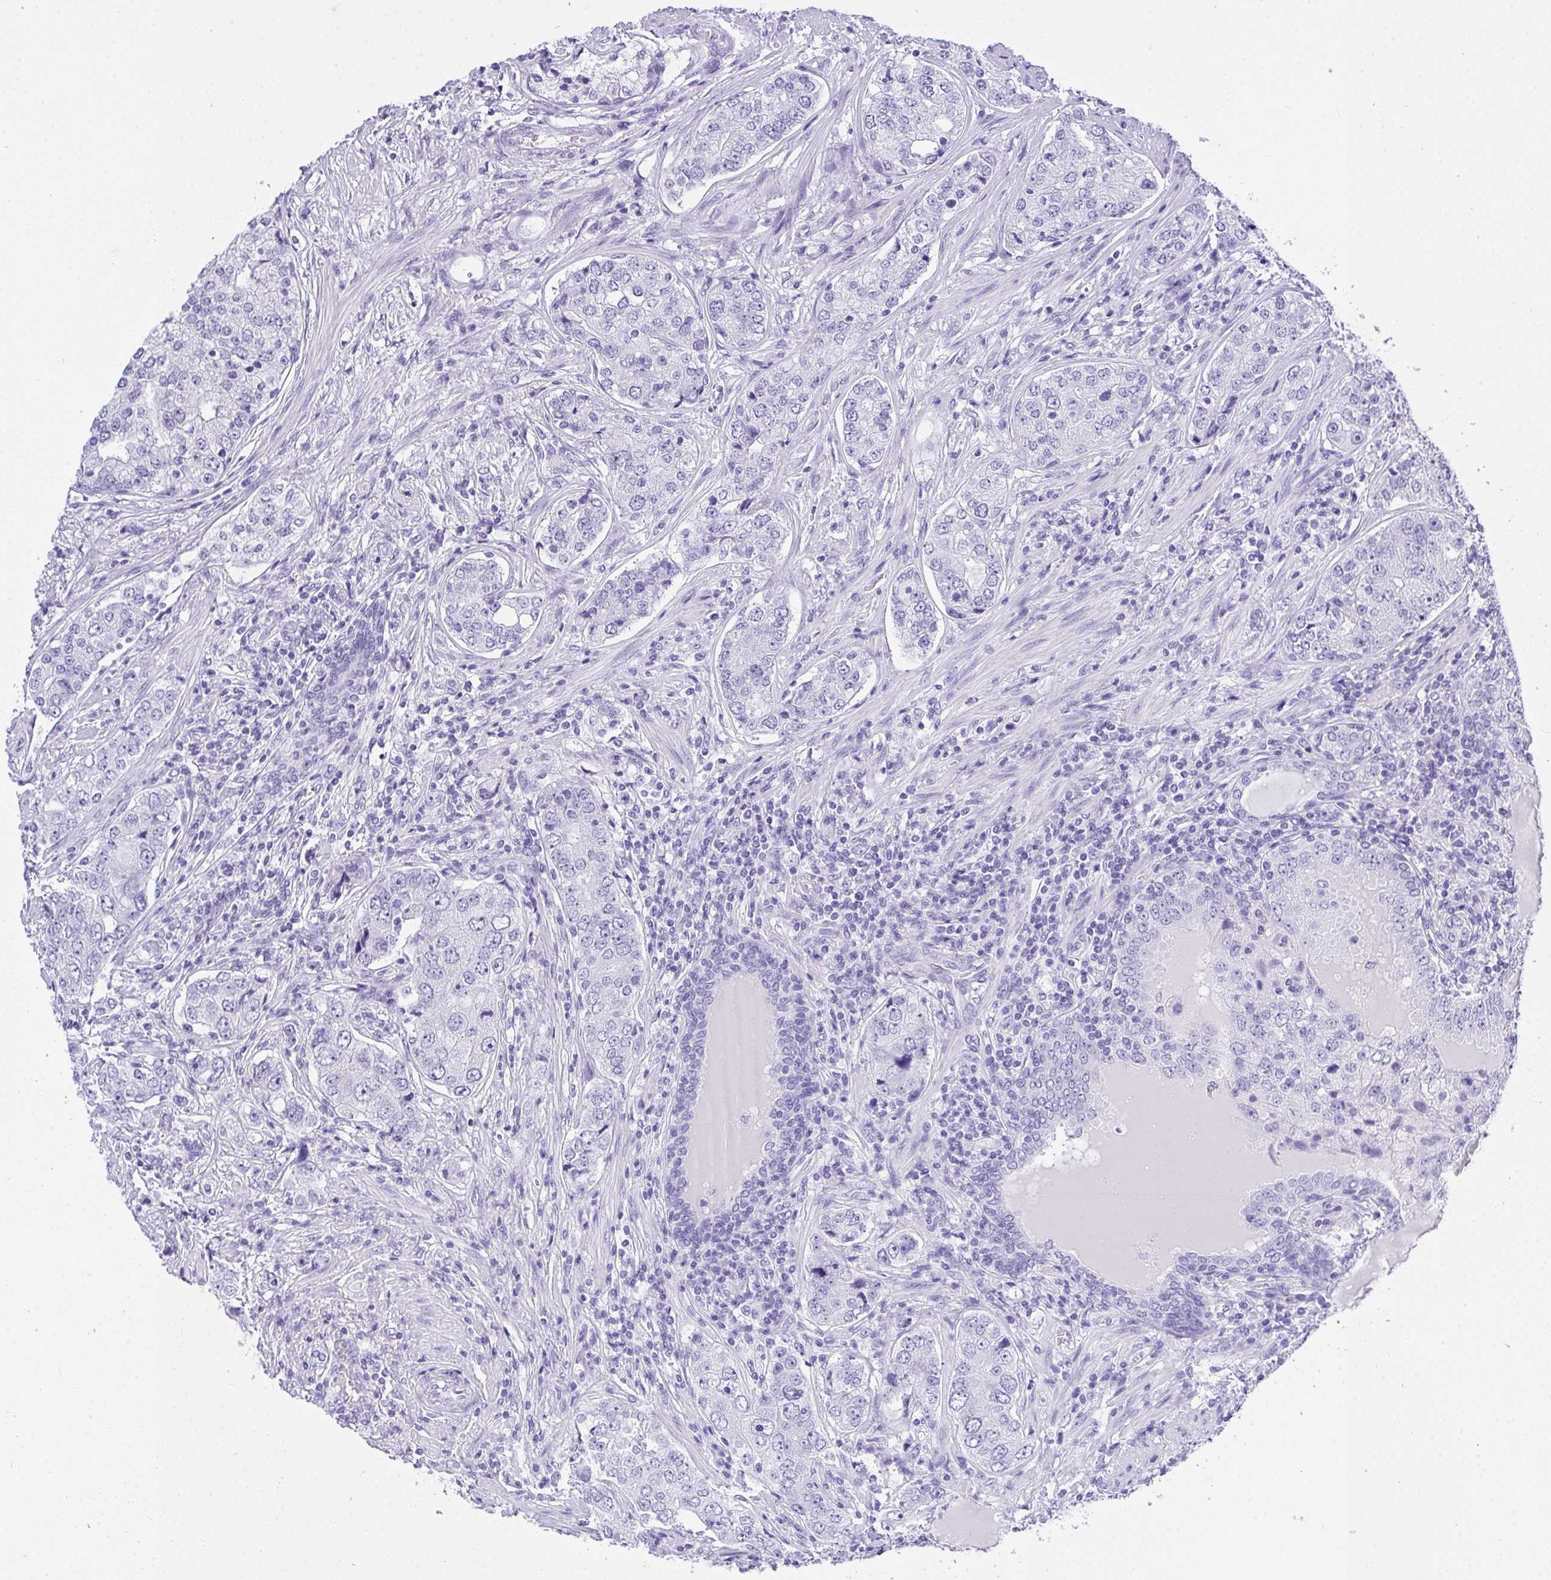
{"staining": {"intensity": "negative", "quantity": "none", "location": "none"}, "tissue": "prostate cancer", "cell_type": "Tumor cells", "image_type": "cancer", "snomed": [{"axis": "morphology", "description": "Adenocarcinoma, High grade"}, {"axis": "topography", "description": "Prostate"}], "caption": "An image of human prostate adenocarcinoma (high-grade) is negative for staining in tumor cells.", "gene": "AVIL", "patient": {"sex": "male", "age": 60}}